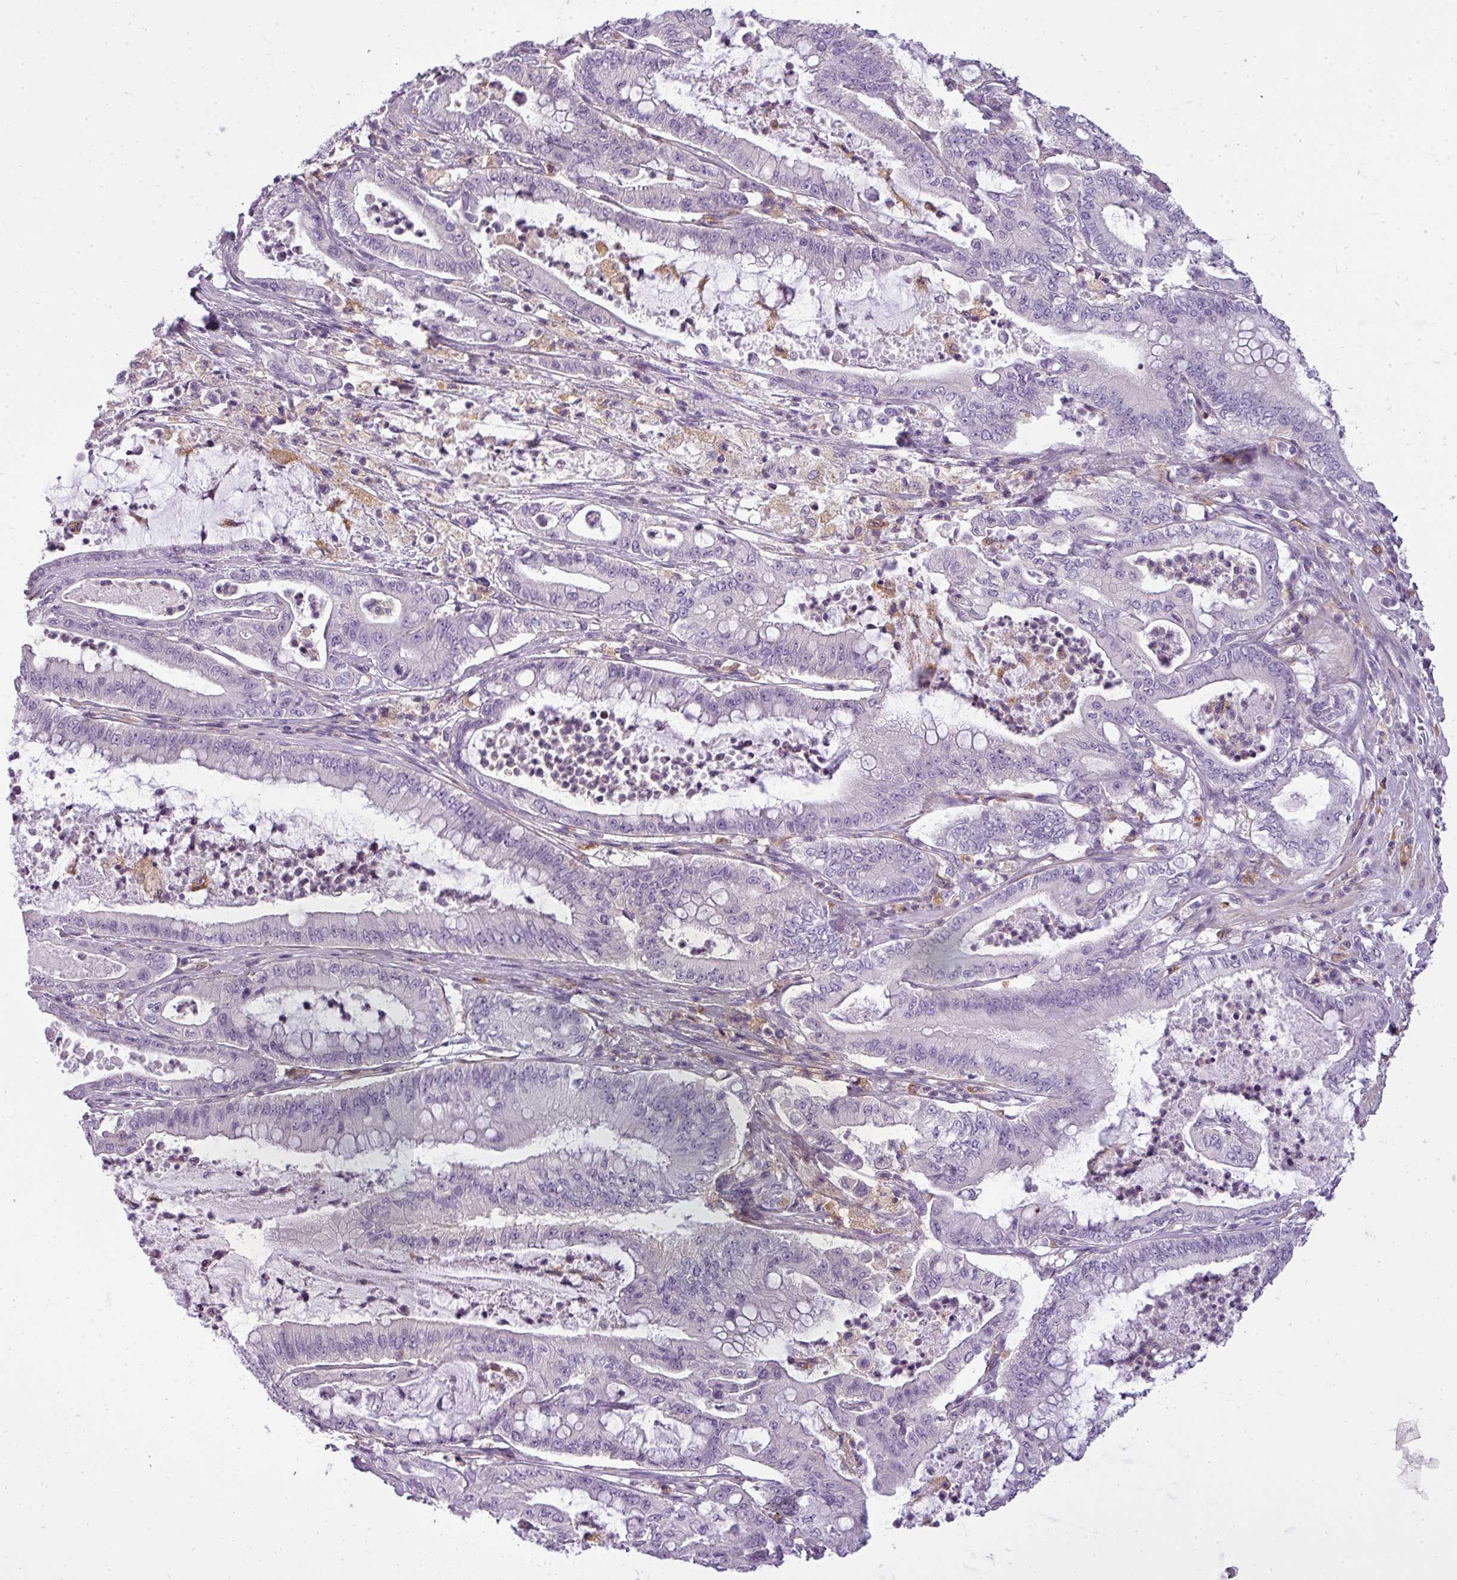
{"staining": {"intensity": "negative", "quantity": "none", "location": "none"}, "tissue": "pancreatic cancer", "cell_type": "Tumor cells", "image_type": "cancer", "snomed": [{"axis": "morphology", "description": "Adenocarcinoma, NOS"}, {"axis": "topography", "description": "Pancreas"}], "caption": "DAB immunohistochemical staining of pancreatic cancer exhibits no significant positivity in tumor cells. (DAB (3,3'-diaminobenzidine) immunohistochemistry visualized using brightfield microscopy, high magnification).", "gene": "ATP6V1D", "patient": {"sex": "male", "age": 71}}